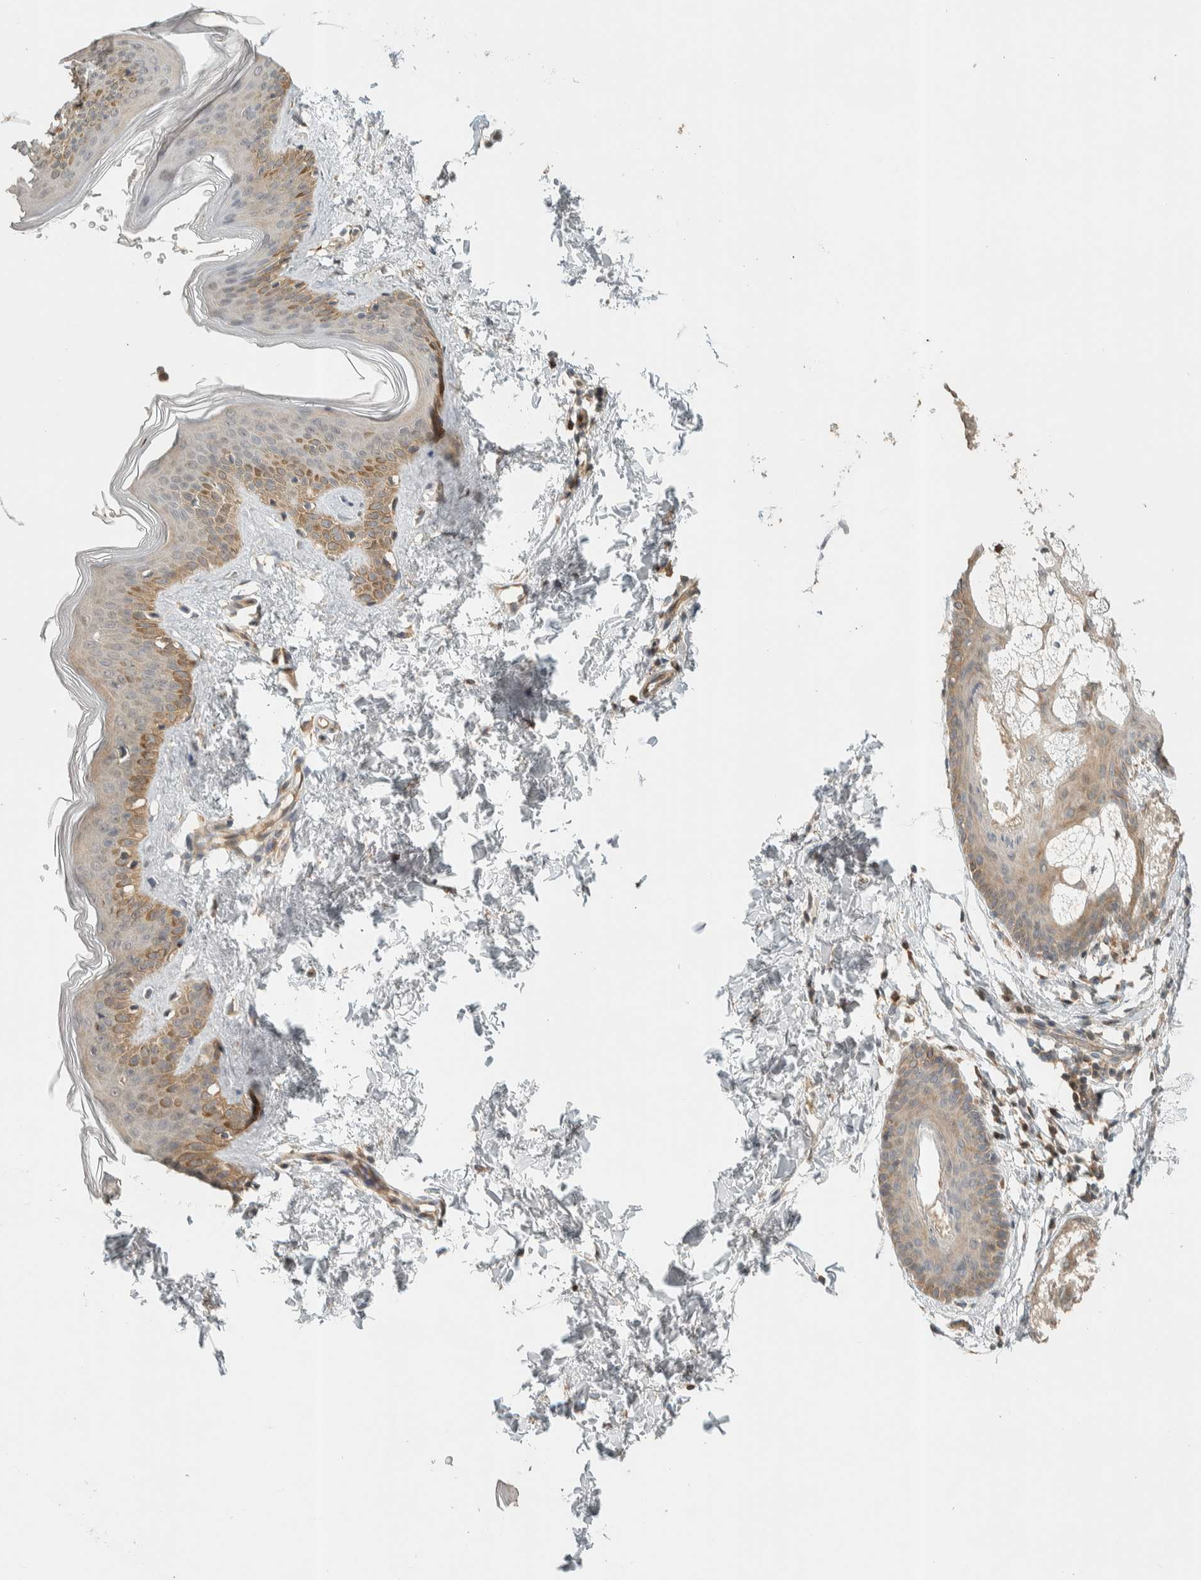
{"staining": {"intensity": "negative", "quantity": "none", "location": "none"}, "tissue": "skin", "cell_type": "Fibroblasts", "image_type": "normal", "snomed": [{"axis": "morphology", "description": "Normal tissue, NOS"}, {"axis": "topography", "description": "Skin"}], "caption": "Human skin stained for a protein using immunohistochemistry (IHC) shows no staining in fibroblasts.", "gene": "ADSS2", "patient": {"sex": "female", "age": 27}}